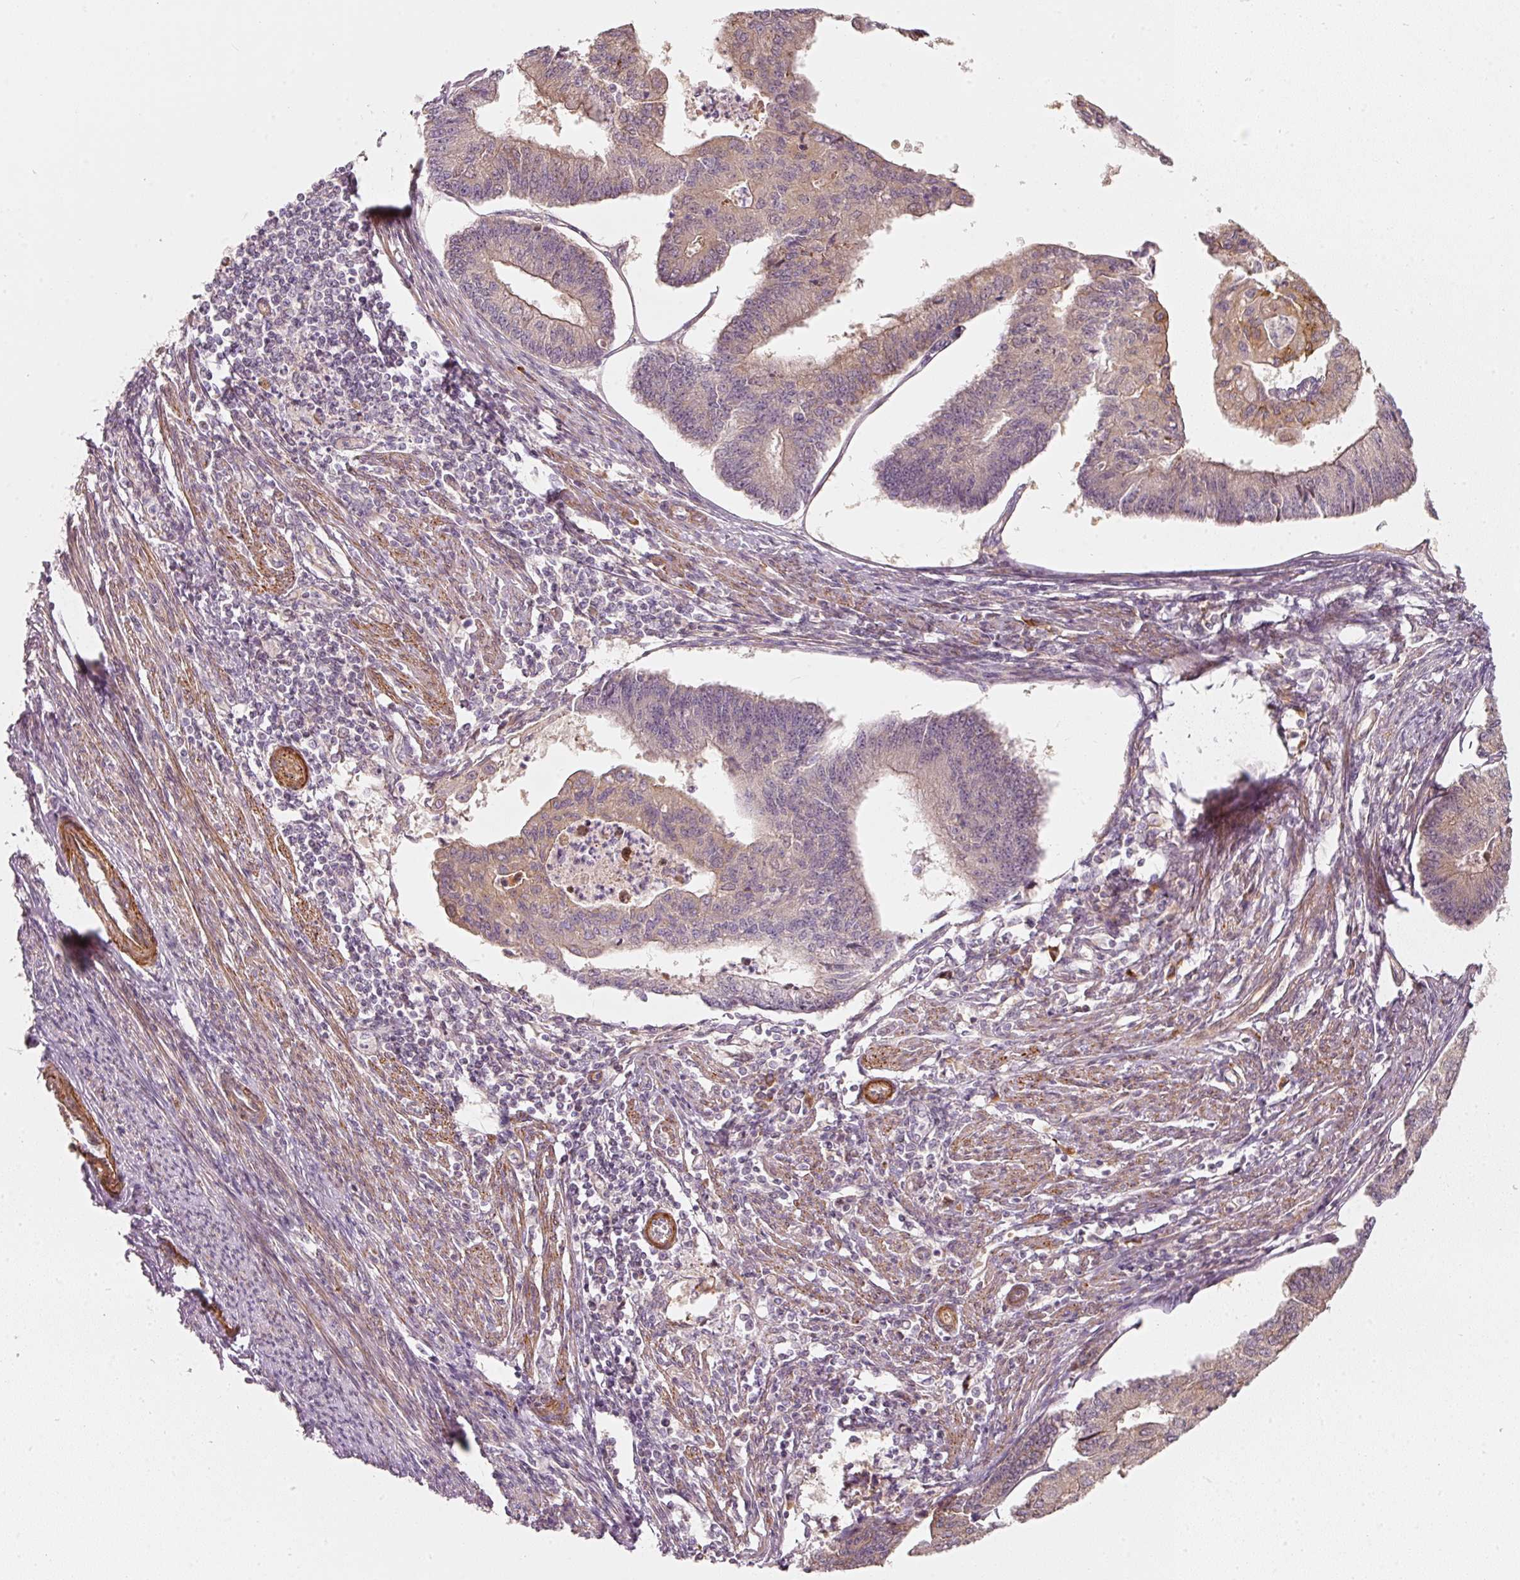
{"staining": {"intensity": "weak", "quantity": "25%-75%", "location": "cytoplasmic/membranous"}, "tissue": "endometrial cancer", "cell_type": "Tumor cells", "image_type": "cancer", "snomed": [{"axis": "morphology", "description": "Adenocarcinoma, NOS"}, {"axis": "topography", "description": "Endometrium"}], "caption": "Protein staining by immunohistochemistry (IHC) displays weak cytoplasmic/membranous positivity in about 25%-75% of tumor cells in adenocarcinoma (endometrial).", "gene": "KCNQ1", "patient": {"sex": "female", "age": 56}}